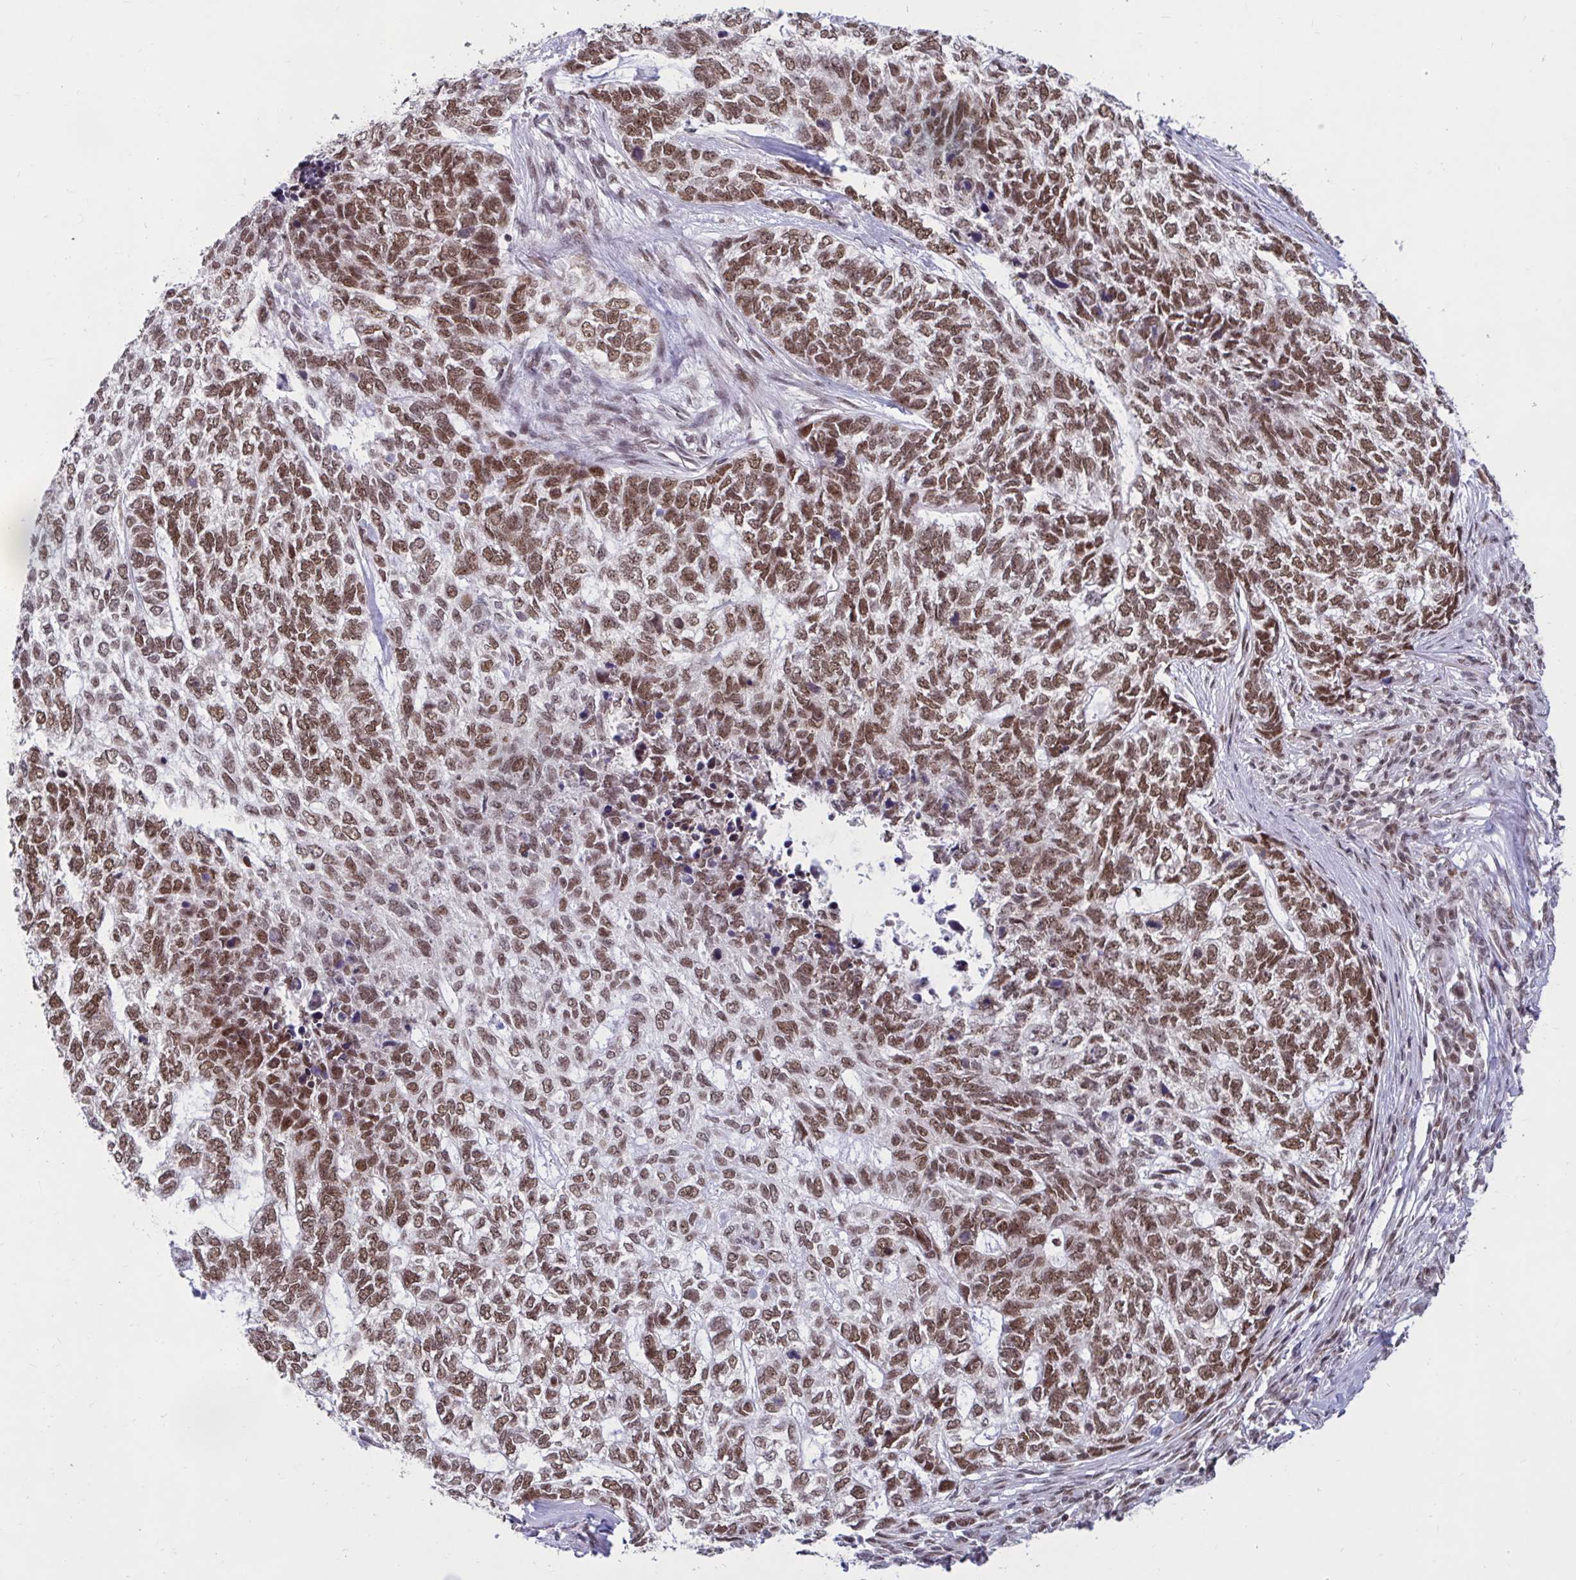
{"staining": {"intensity": "moderate", "quantity": ">75%", "location": "nuclear"}, "tissue": "skin cancer", "cell_type": "Tumor cells", "image_type": "cancer", "snomed": [{"axis": "morphology", "description": "Basal cell carcinoma"}, {"axis": "topography", "description": "Skin"}], "caption": "A brown stain shows moderate nuclear expression of a protein in skin cancer (basal cell carcinoma) tumor cells.", "gene": "PHF10", "patient": {"sex": "female", "age": 65}}